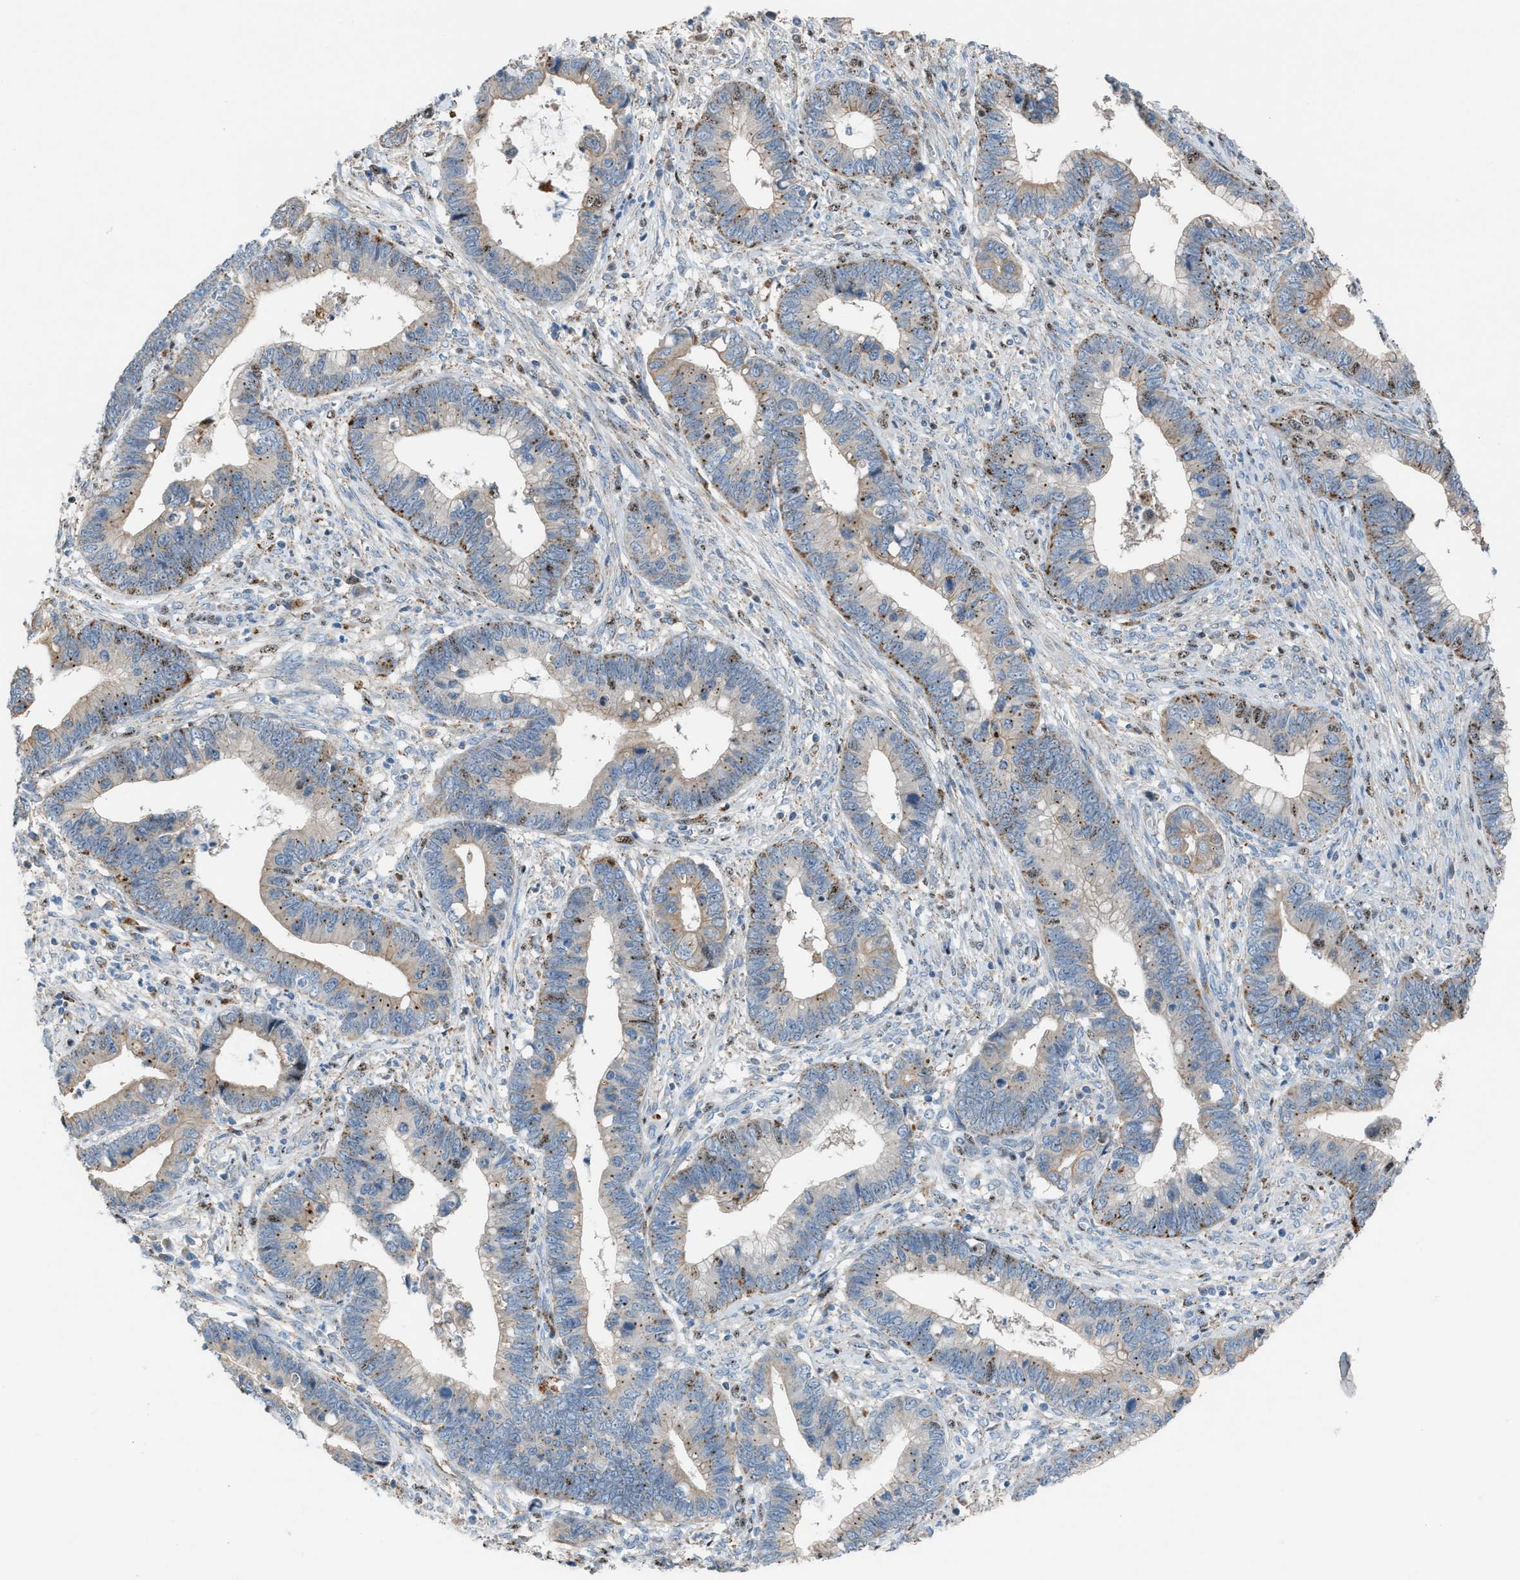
{"staining": {"intensity": "weak", "quantity": "25%-75%", "location": "cytoplasmic/membranous,nuclear"}, "tissue": "cervical cancer", "cell_type": "Tumor cells", "image_type": "cancer", "snomed": [{"axis": "morphology", "description": "Adenocarcinoma, NOS"}, {"axis": "topography", "description": "Cervix"}], "caption": "The histopathology image exhibits staining of cervical cancer, revealing weak cytoplasmic/membranous and nuclear protein expression (brown color) within tumor cells. The staining was performed using DAB, with brown indicating positive protein expression. Nuclei are stained blue with hematoxylin.", "gene": "CENPP", "patient": {"sex": "female", "age": 44}}